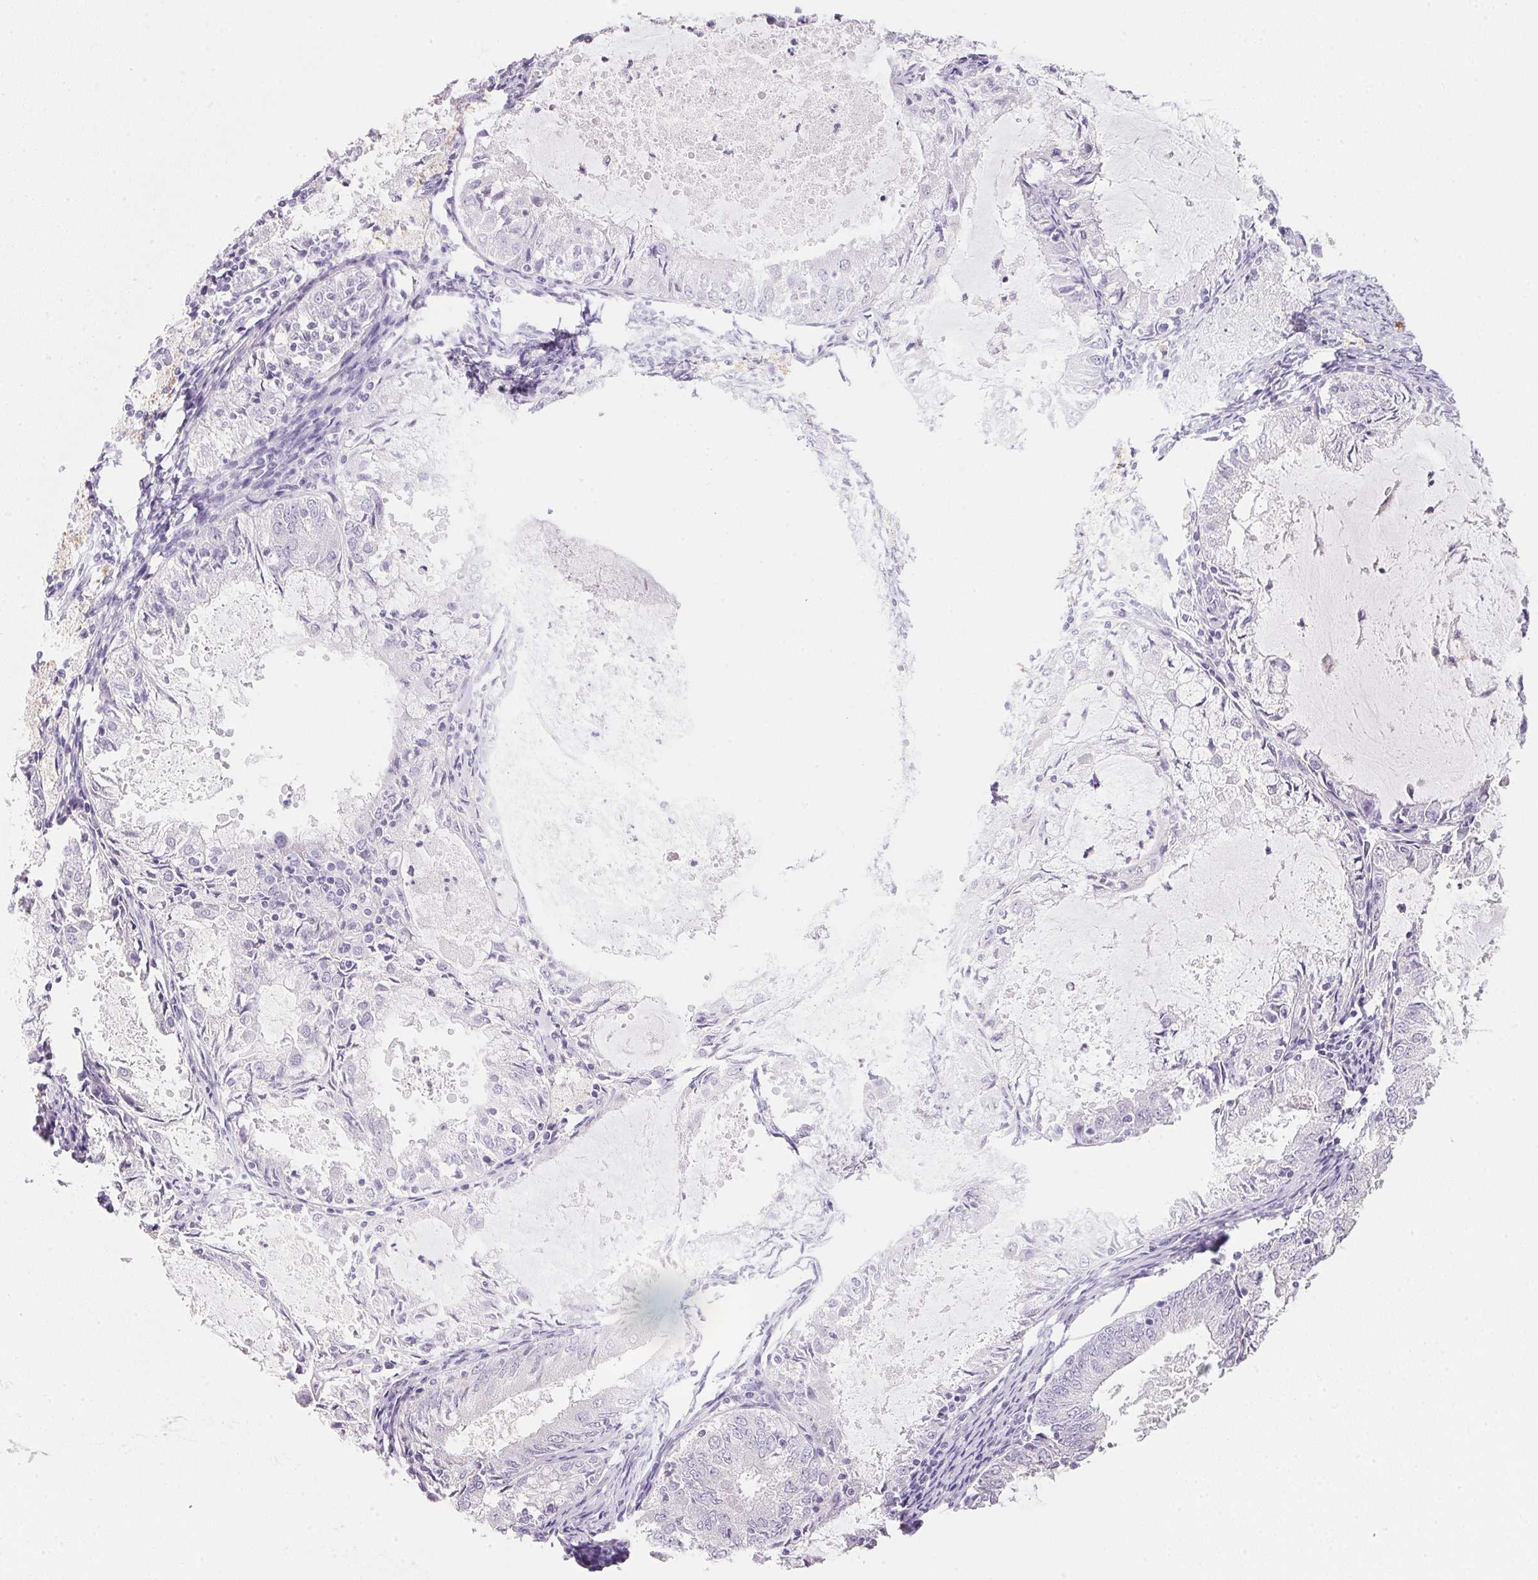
{"staining": {"intensity": "negative", "quantity": "none", "location": "none"}, "tissue": "endometrial cancer", "cell_type": "Tumor cells", "image_type": "cancer", "snomed": [{"axis": "morphology", "description": "Adenocarcinoma, NOS"}, {"axis": "topography", "description": "Endometrium"}], "caption": "High power microscopy image of an IHC photomicrograph of endometrial cancer, revealing no significant staining in tumor cells.", "gene": "ACP3", "patient": {"sex": "female", "age": 57}}